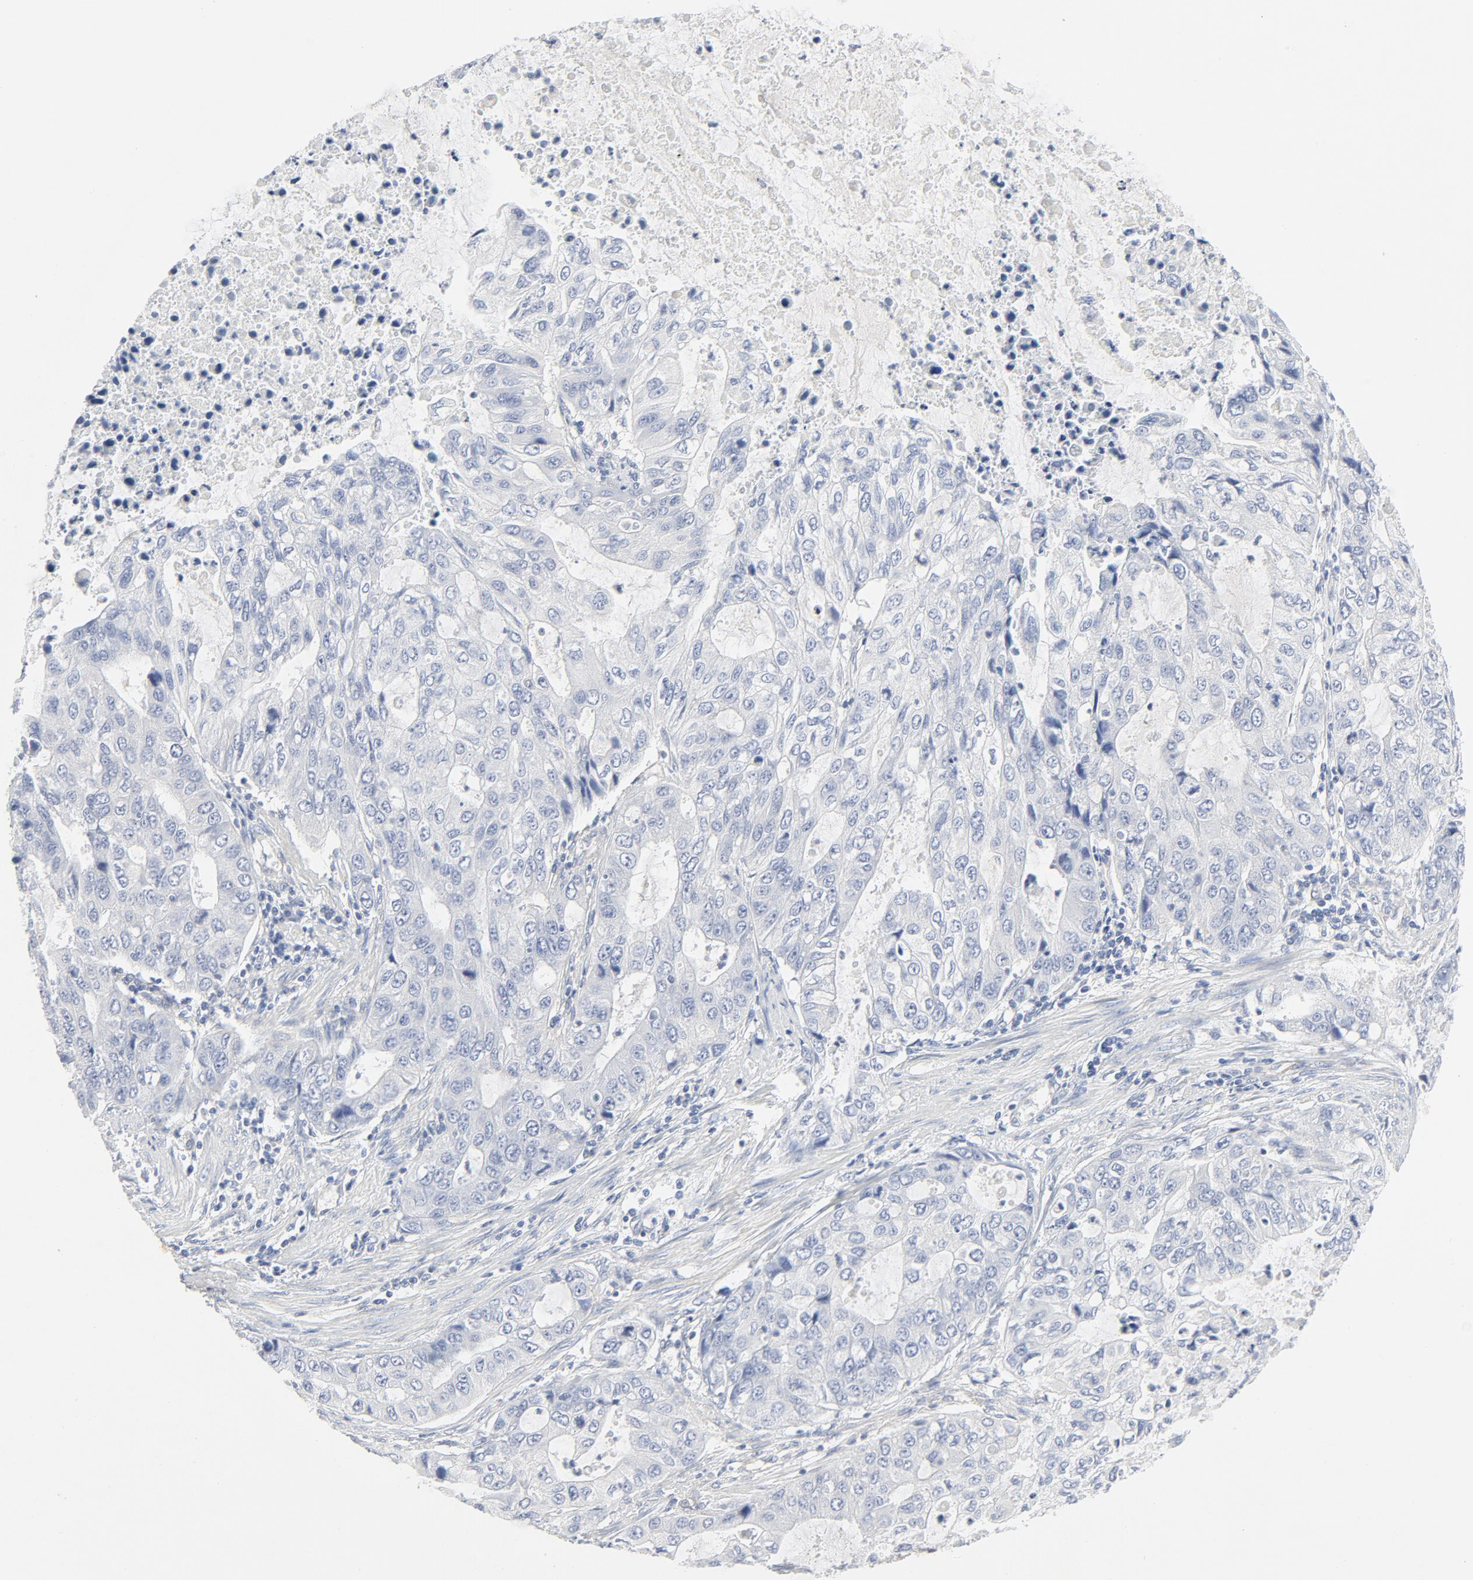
{"staining": {"intensity": "negative", "quantity": "none", "location": "none"}, "tissue": "stomach cancer", "cell_type": "Tumor cells", "image_type": "cancer", "snomed": [{"axis": "morphology", "description": "Adenocarcinoma, NOS"}, {"axis": "topography", "description": "Stomach, upper"}], "caption": "This micrograph is of stomach cancer stained with immunohistochemistry (IHC) to label a protein in brown with the nuclei are counter-stained blue. There is no positivity in tumor cells. (DAB immunohistochemistry (IHC) visualized using brightfield microscopy, high magnification).", "gene": "RABEP1", "patient": {"sex": "female", "age": 52}}